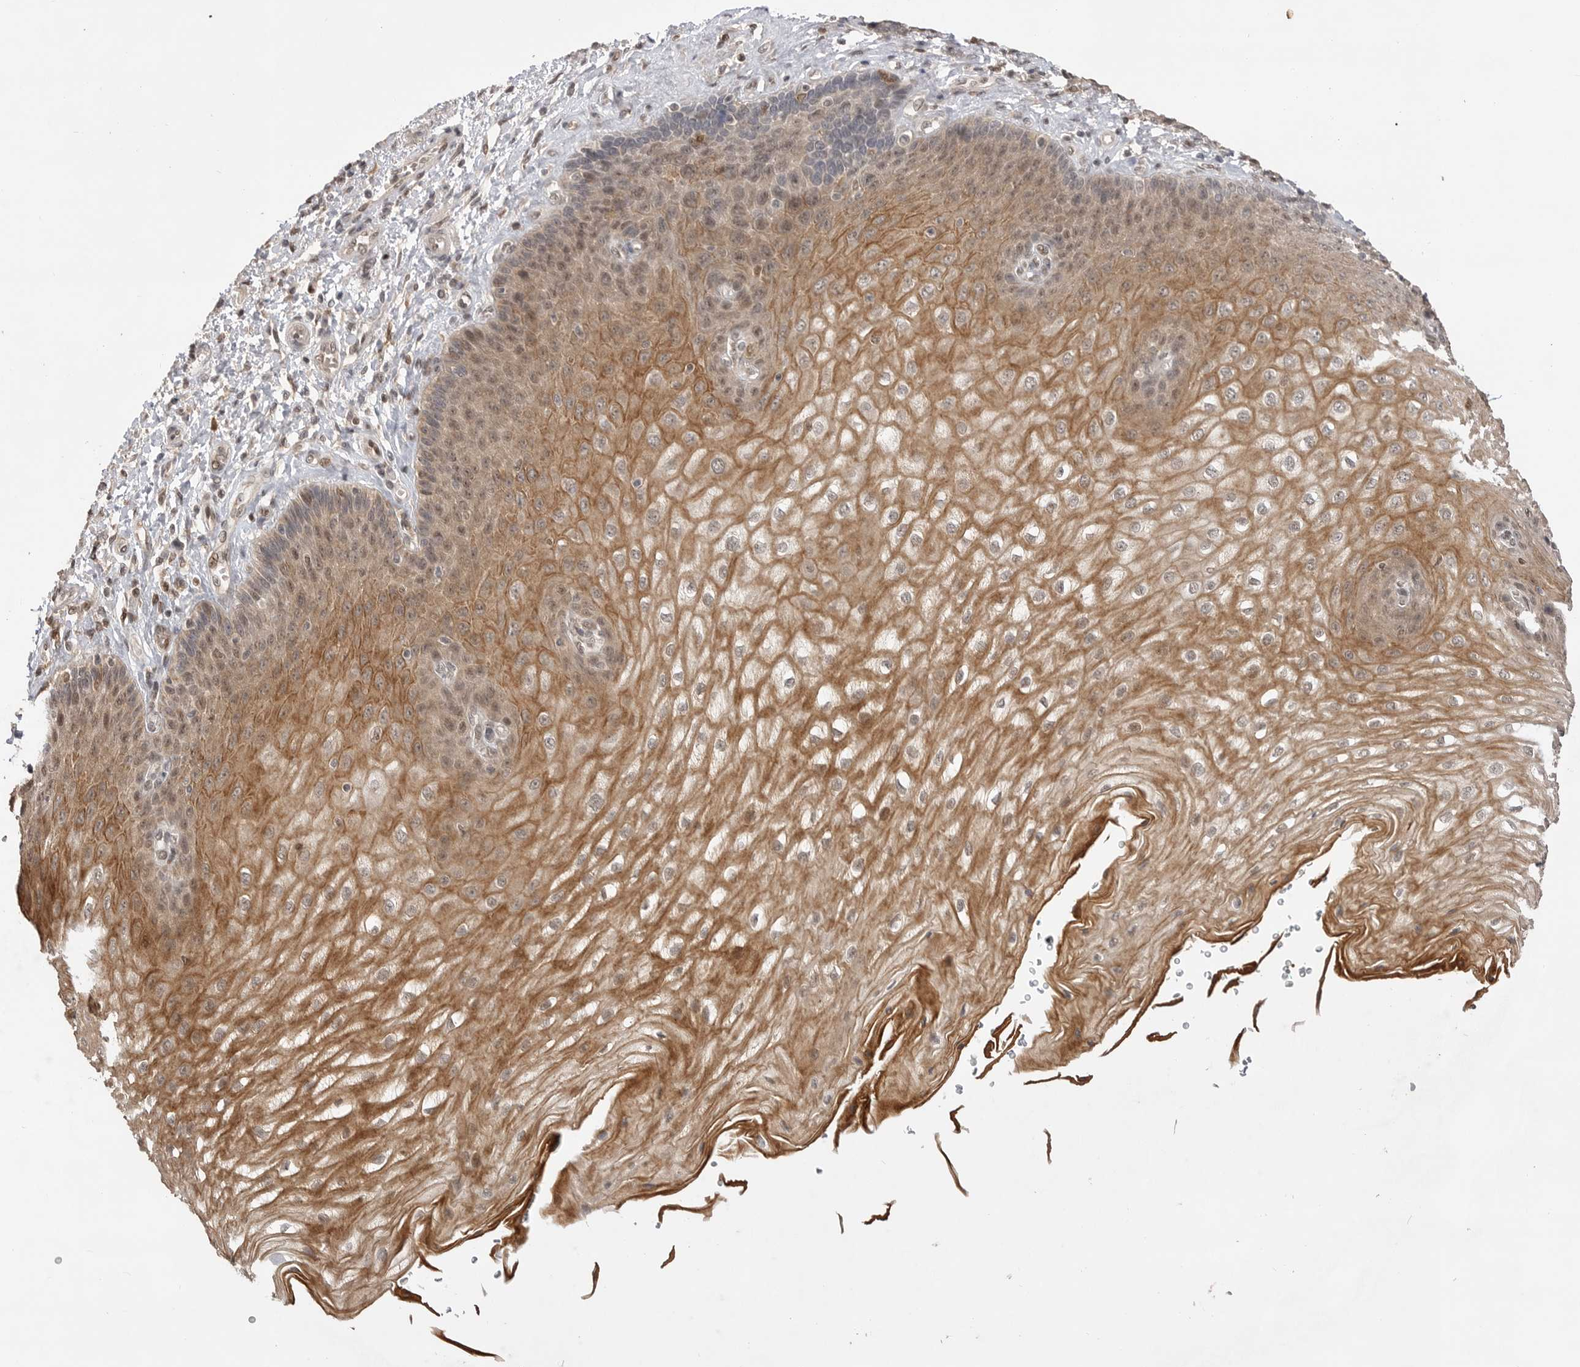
{"staining": {"intensity": "moderate", "quantity": ">75%", "location": "cytoplasmic/membranous,nuclear"}, "tissue": "esophagus", "cell_type": "Squamous epithelial cells", "image_type": "normal", "snomed": [{"axis": "morphology", "description": "Normal tissue, NOS"}, {"axis": "topography", "description": "Esophagus"}], "caption": "Moderate cytoplasmic/membranous,nuclear expression for a protein is appreciated in approximately >75% of squamous epithelial cells of unremarkable esophagus using immunohistochemistry.", "gene": "ALKAL1", "patient": {"sex": "male", "age": 54}}